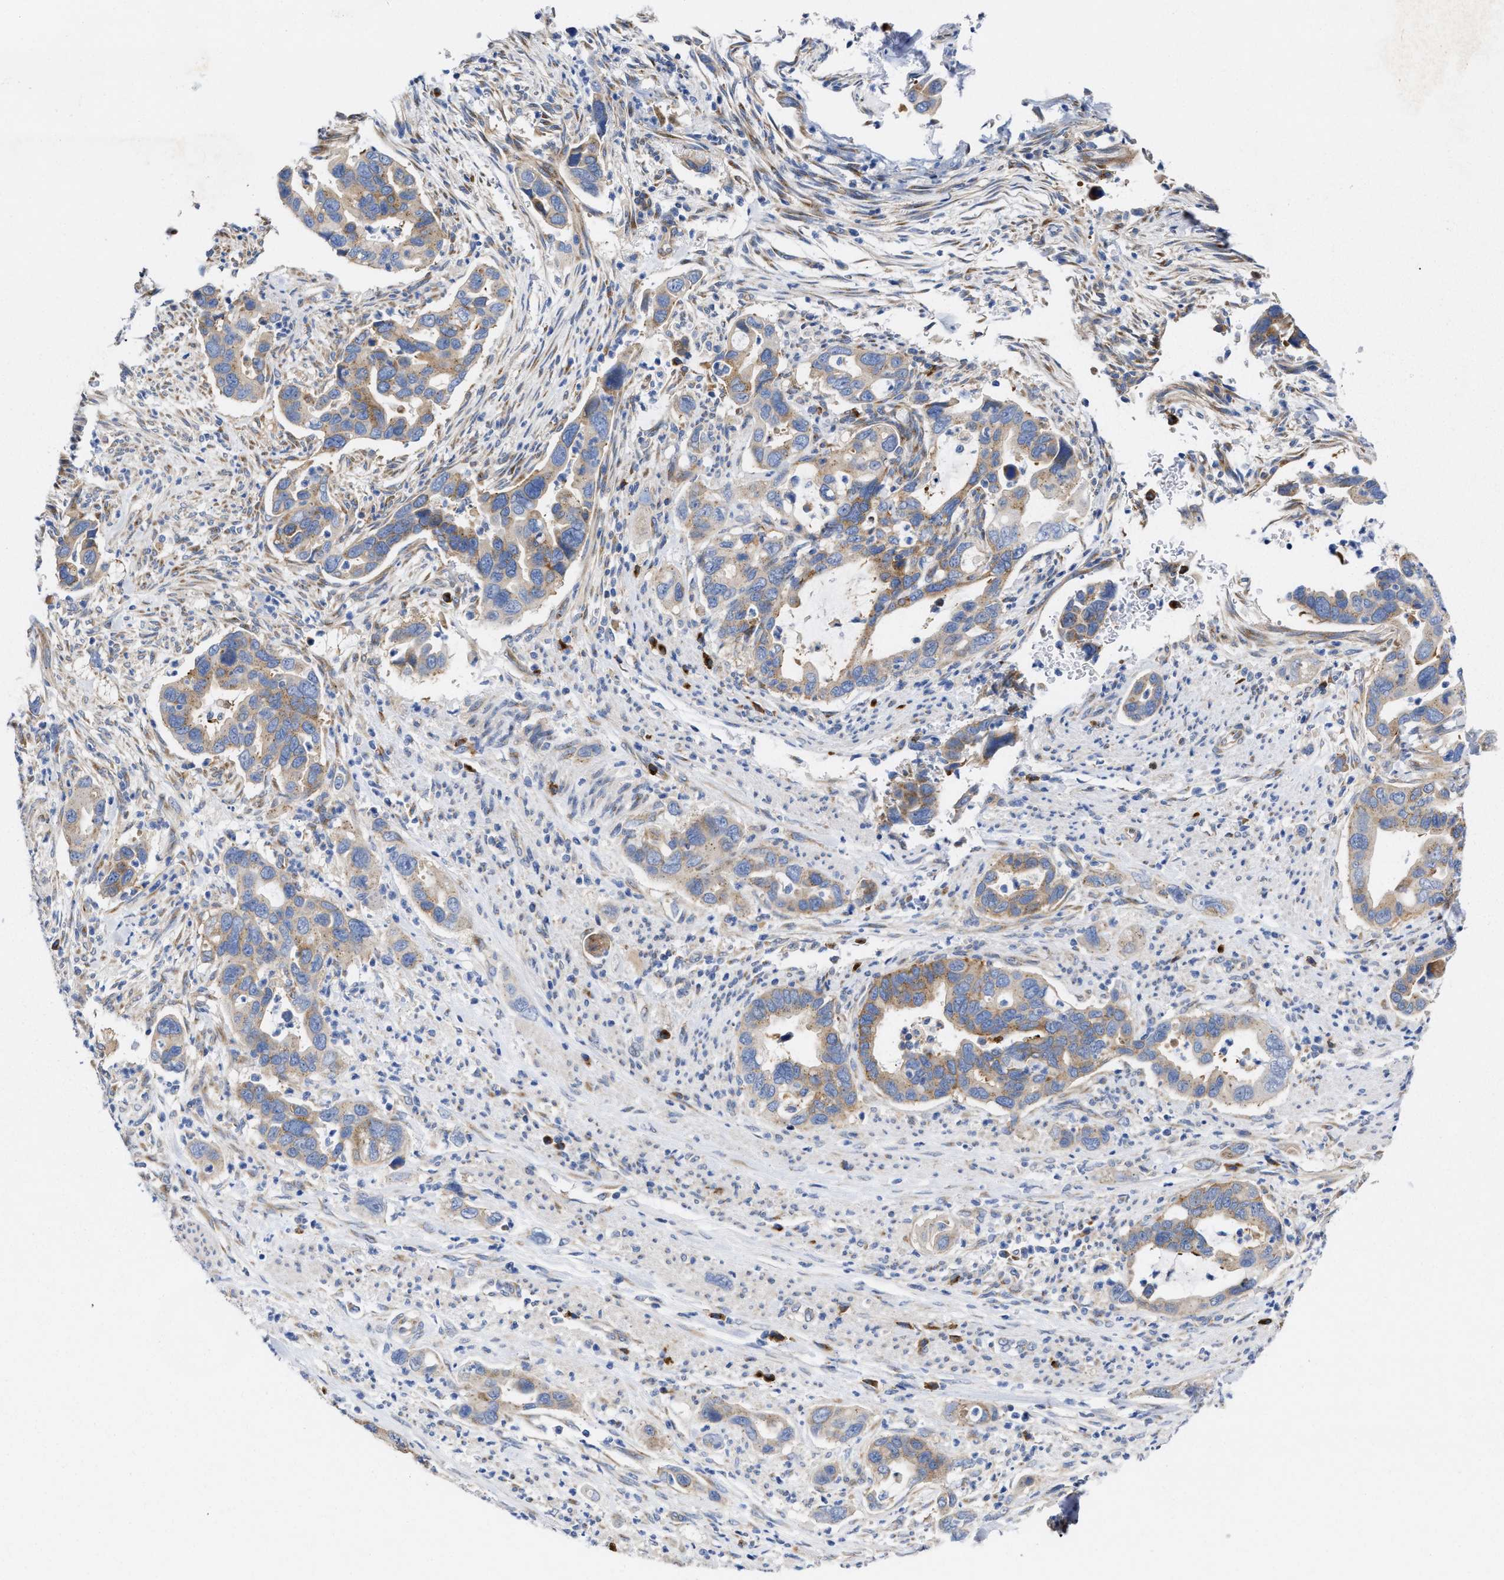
{"staining": {"intensity": "moderate", "quantity": "25%-75%", "location": "cytoplasmic/membranous"}, "tissue": "pancreatic cancer", "cell_type": "Tumor cells", "image_type": "cancer", "snomed": [{"axis": "morphology", "description": "Adenocarcinoma, NOS"}, {"axis": "topography", "description": "Pancreas"}], "caption": "Tumor cells demonstrate medium levels of moderate cytoplasmic/membranous expression in approximately 25%-75% of cells in pancreatic cancer. Nuclei are stained in blue.", "gene": "PPP1R15A", "patient": {"sex": "female", "age": 70}}